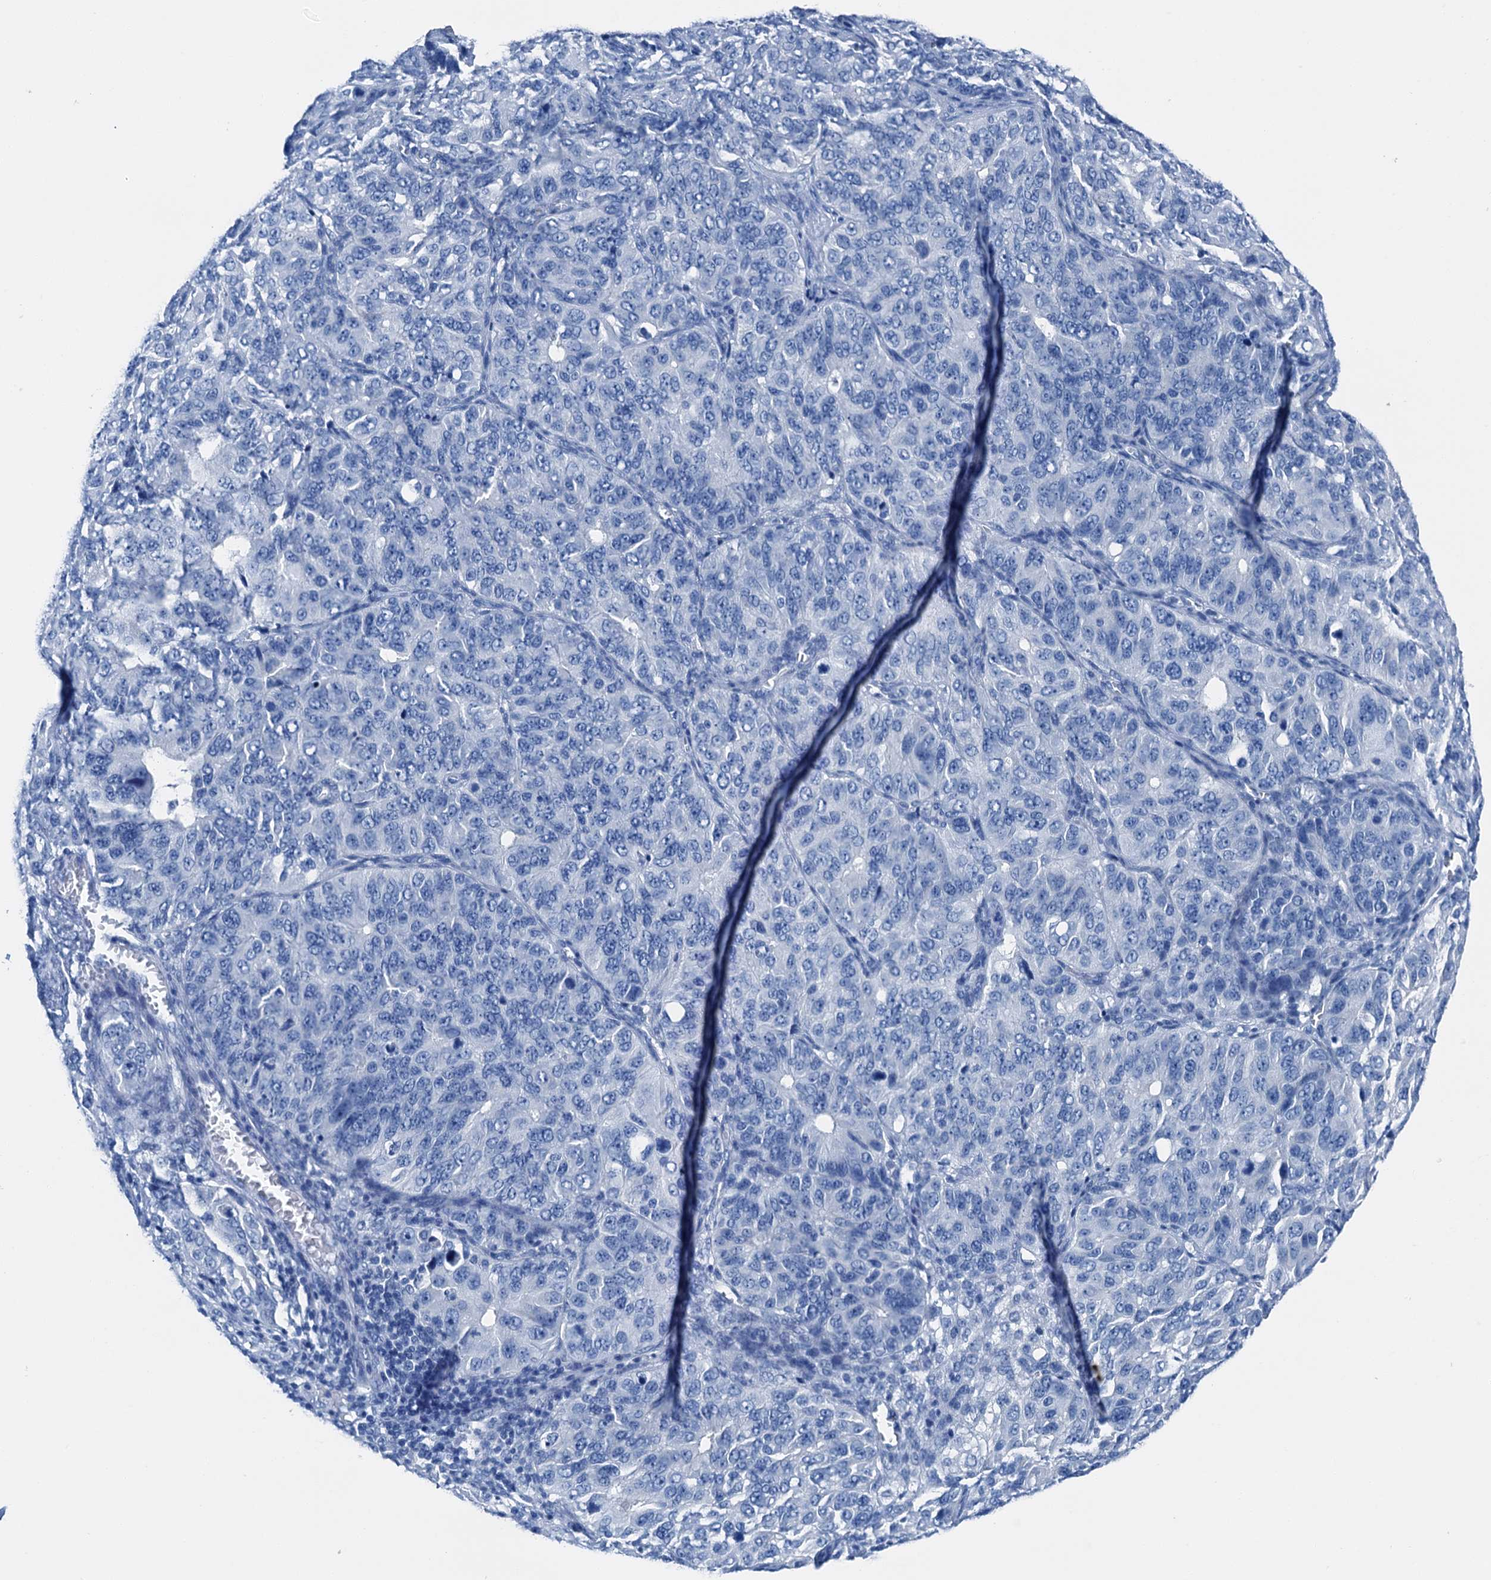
{"staining": {"intensity": "negative", "quantity": "none", "location": "none"}, "tissue": "ovarian cancer", "cell_type": "Tumor cells", "image_type": "cancer", "snomed": [{"axis": "morphology", "description": "Carcinoma, endometroid"}, {"axis": "topography", "description": "Ovary"}], "caption": "This micrograph is of ovarian cancer (endometroid carcinoma) stained with IHC to label a protein in brown with the nuclei are counter-stained blue. There is no expression in tumor cells.", "gene": "CBLN3", "patient": {"sex": "female", "age": 51}}